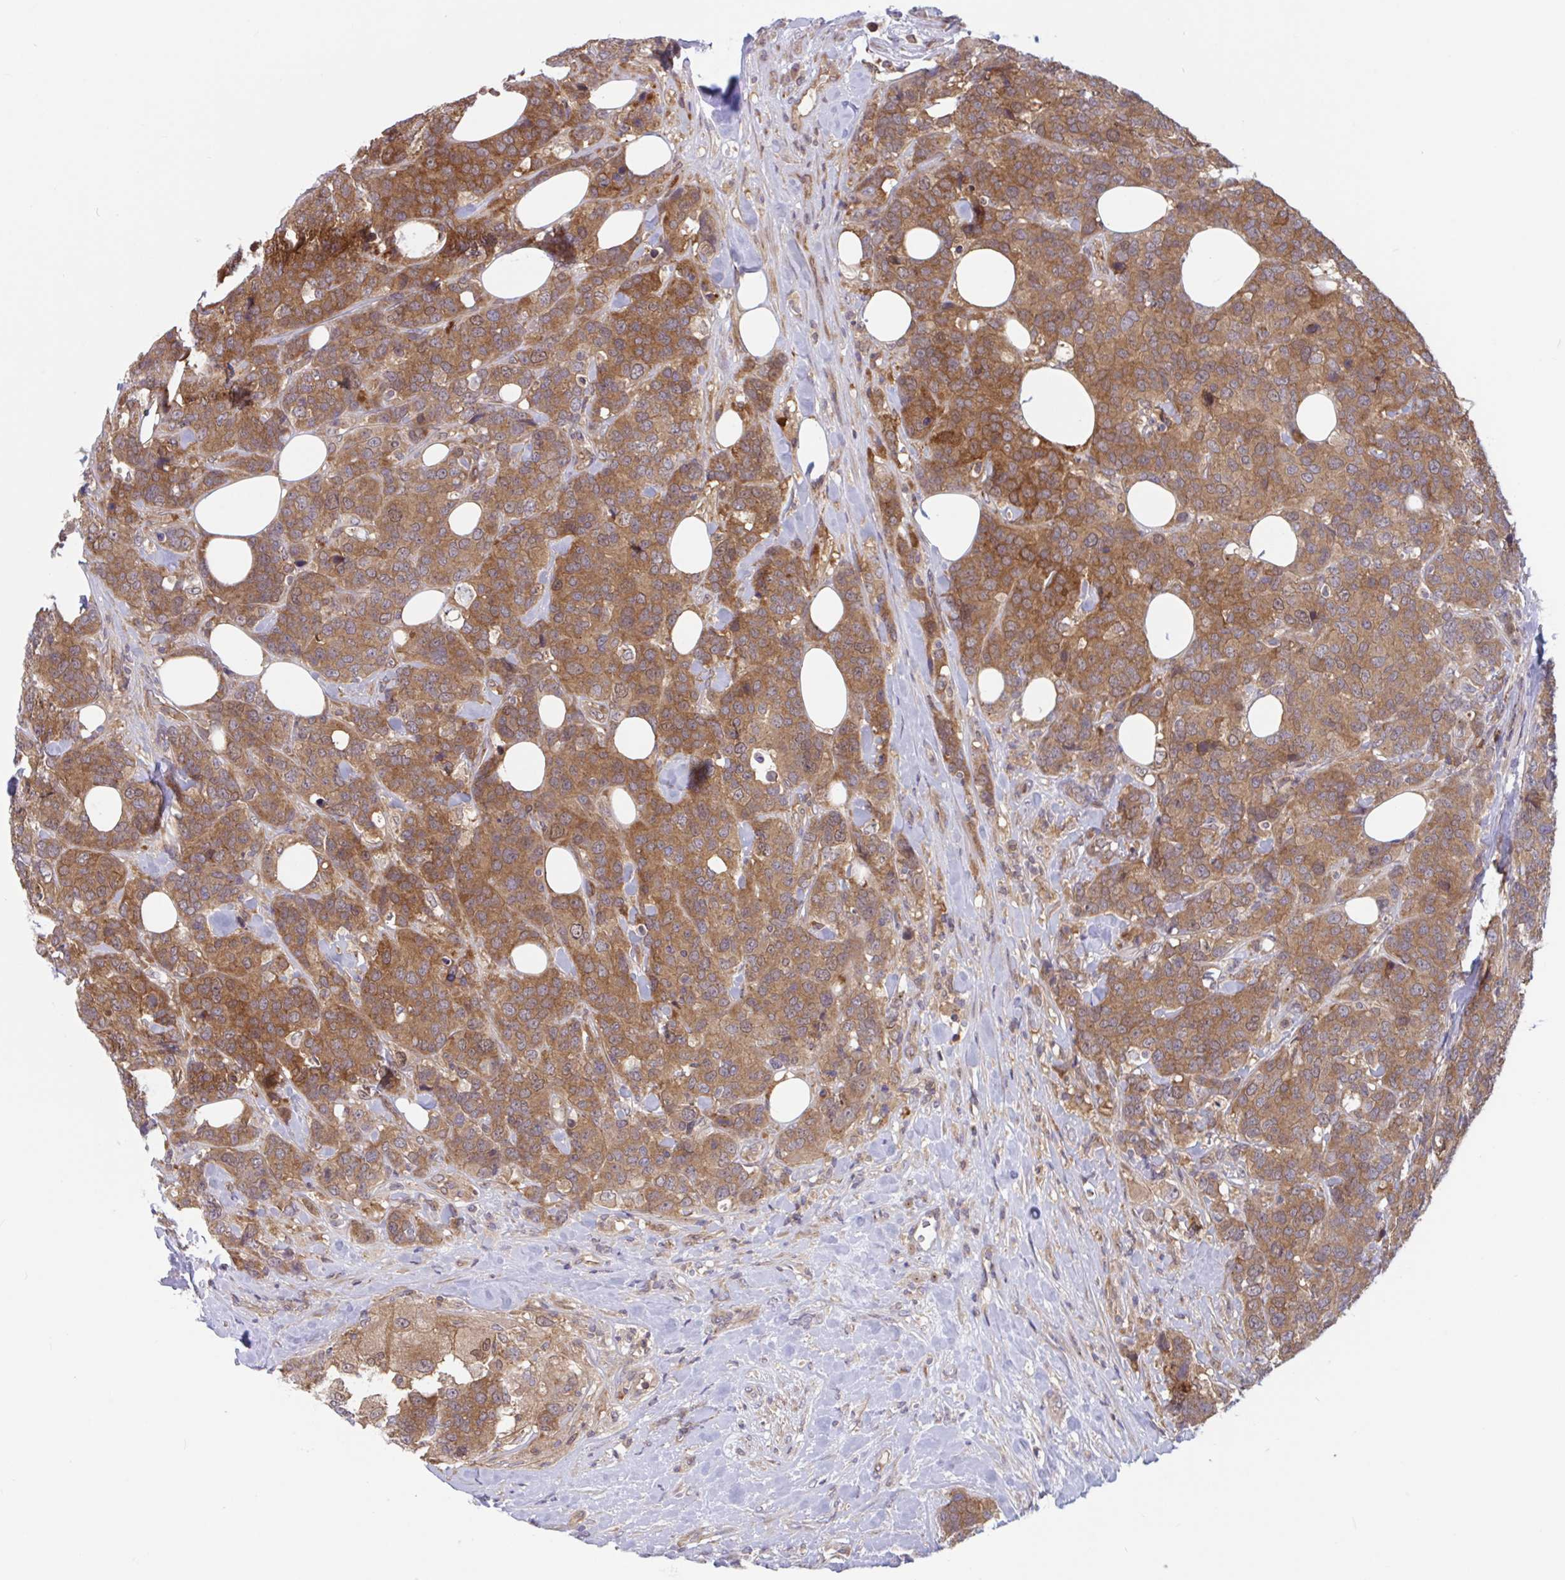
{"staining": {"intensity": "moderate", "quantity": ">75%", "location": "cytoplasmic/membranous,nuclear"}, "tissue": "breast cancer", "cell_type": "Tumor cells", "image_type": "cancer", "snomed": [{"axis": "morphology", "description": "Lobular carcinoma"}, {"axis": "topography", "description": "Breast"}], "caption": "This histopathology image shows breast lobular carcinoma stained with IHC to label a protein in brown. The cytoplasmic/membranous and nuclear of tumor cells show moderate positivity for the protein. Nuclei are counter-stained blue.", "gene": "LMNTD2", "patient": {"sex": "female", "age": 59}}